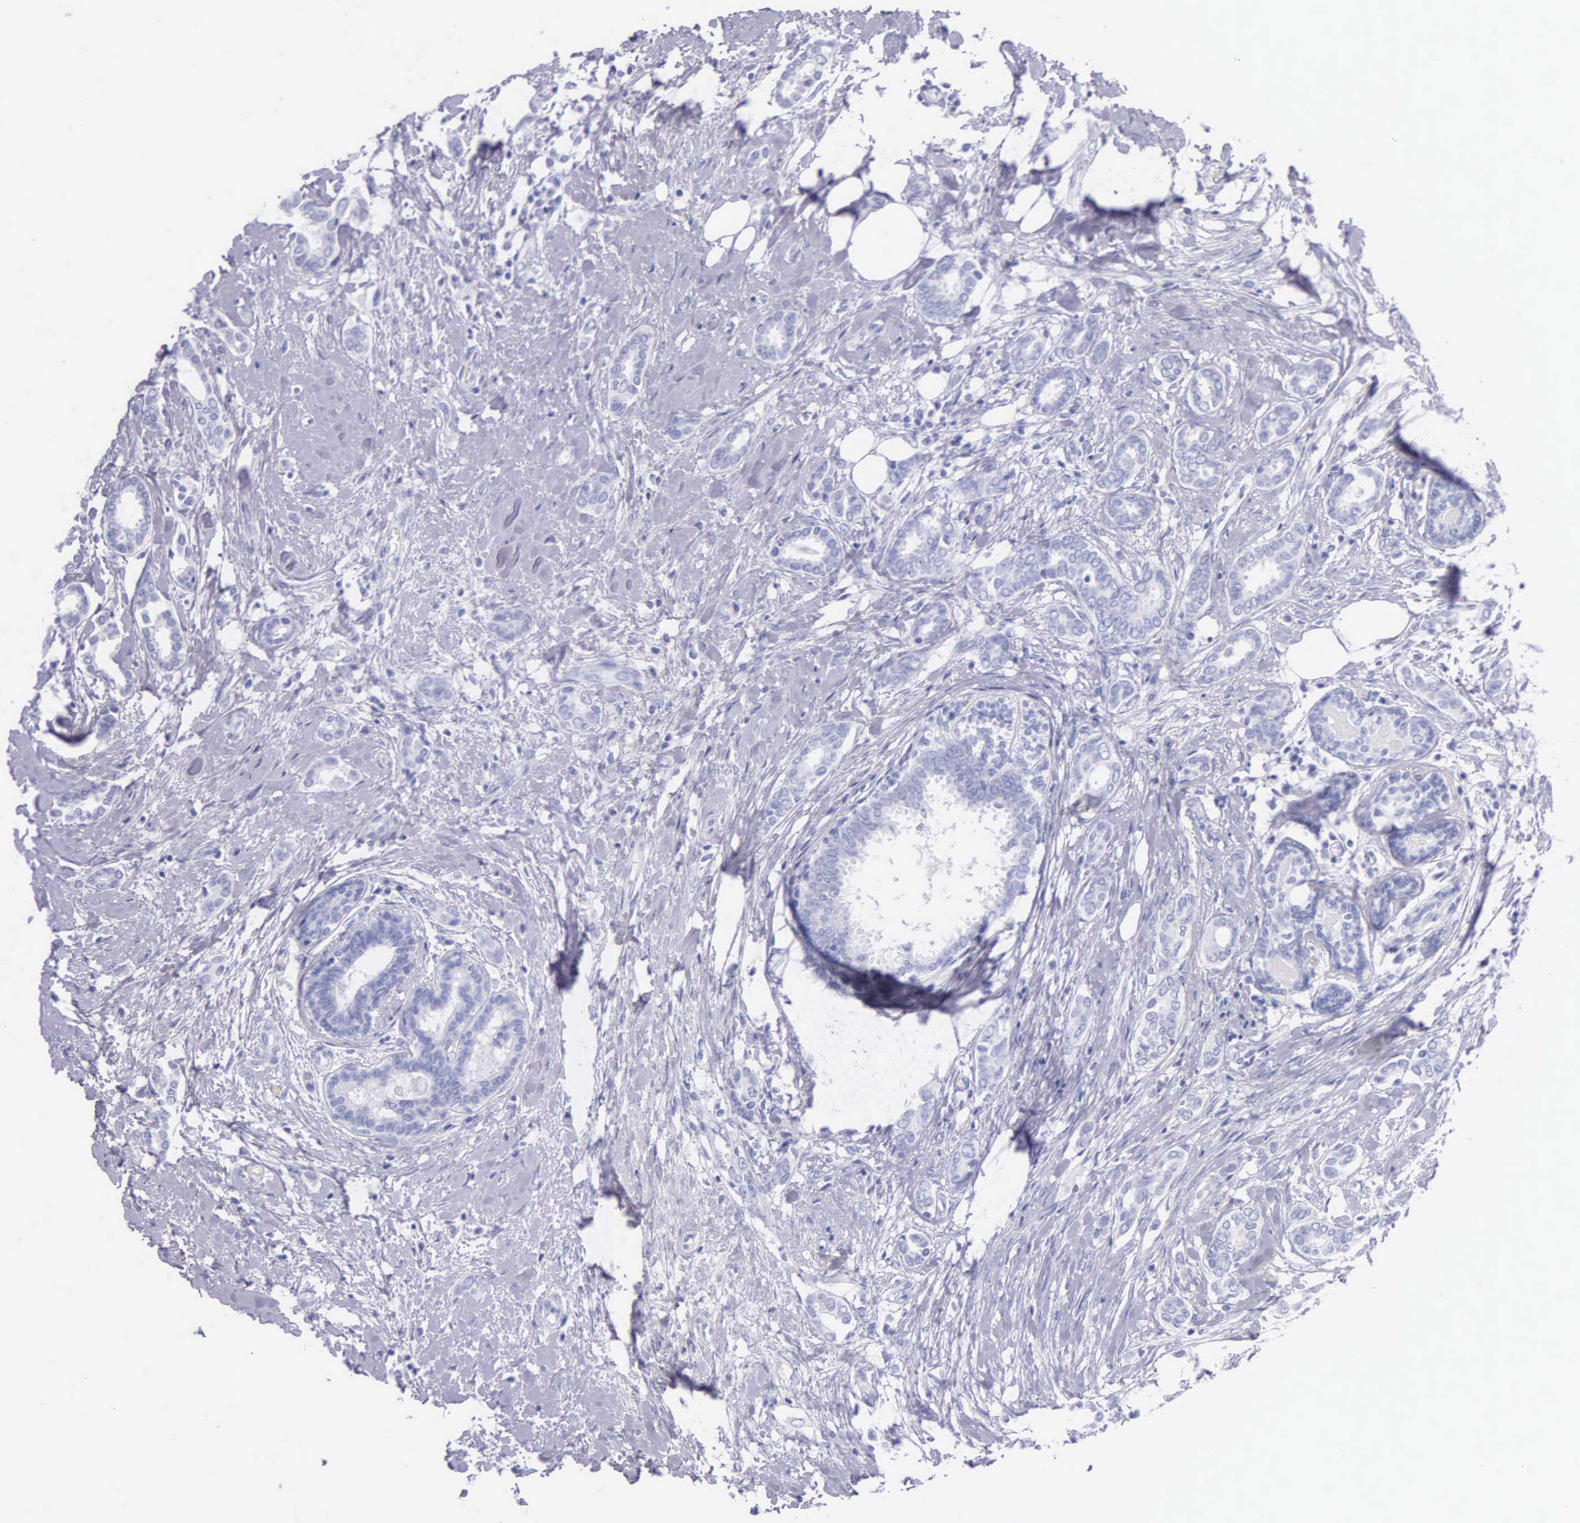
{"staining": {"intensity": "negative", "quantity": "none", "location": "none"}, "tissue": "breast cancer", "cell_type": "Tumor cells", "image_type": "cancer", "snomed": [{"axis": "morphology", "description": "Duct carcinoma"}, {"axis": "topography", "description": "Breast"}], "caption": "A high-resolution micrograph shows immunohistochemistry (IHC) staining of breast infiltrating ductal carcinoma, which shows no significant expression in tumor cells. Nuclei are stained in blue.", "gene": "KLK3", "patient": {"sex": "female", "age": 50}}